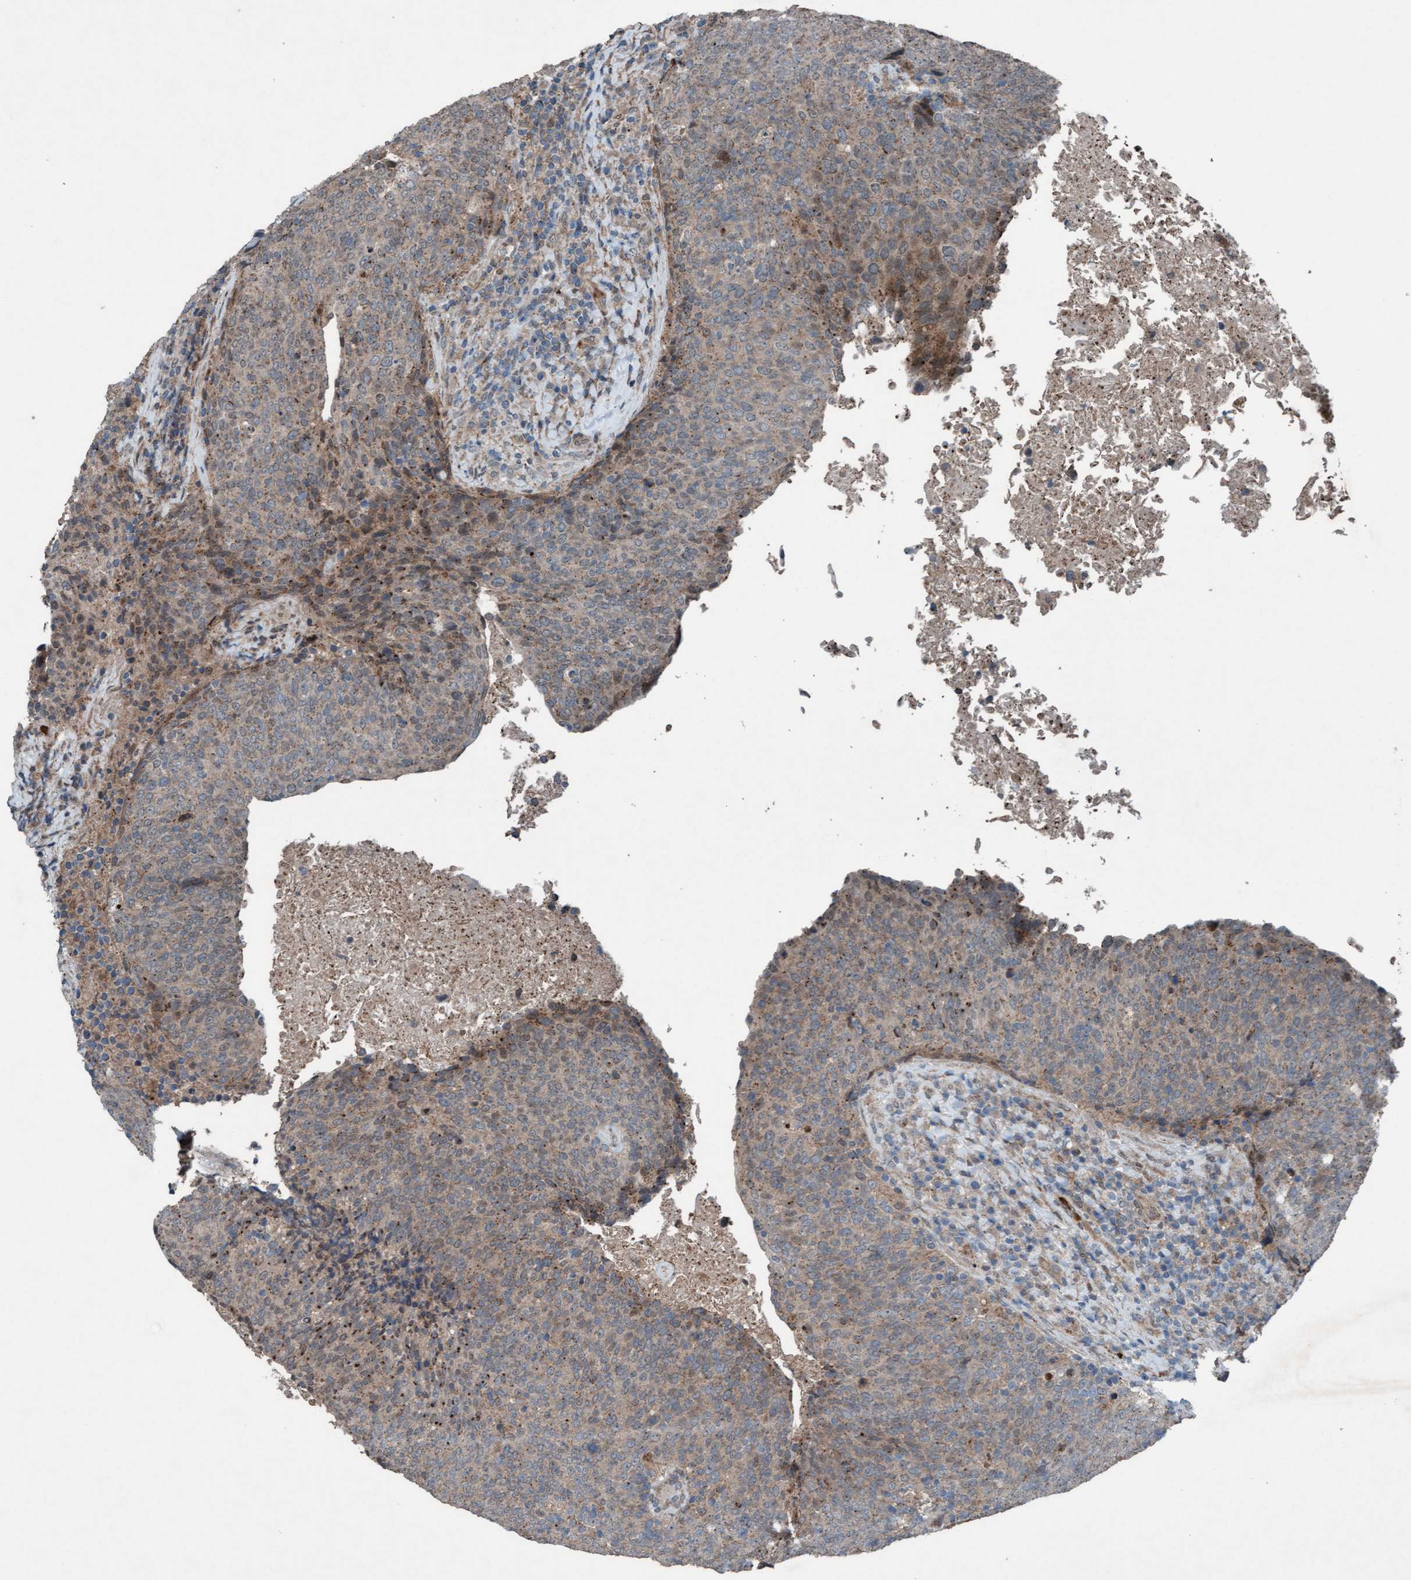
{"staining": {"intensity": "weak", "quantity": "25%-75%", "location": "cytoplasmic/membranous"}, "tissue": "head and neck cancer", "cell_type": "Tumor cells", "image_type": "cancer", "snomed": [{"axis": "morphology", "description": "Squamous cell carcinoma, NOS"}, {"axis": "morphology", "description": "Squamous cell carcinoma, metastatic, NOS"}, {"axis": "topography", "description": "Lymph node"}, {"axis": "topography", "description": "Head-Neck"}], "caption": "The immunohistochemical stain shows weak cytoplasmic/membranous expression in tumor cells of head and neck squamous cell carcinoma tissue. (Stains: DAB in brown, nuclei in blue, Microscopy: brightfield microscopy at high magnification).", "gene": "PLXNB2", "patient": {"sex": "male", "age": 62}}